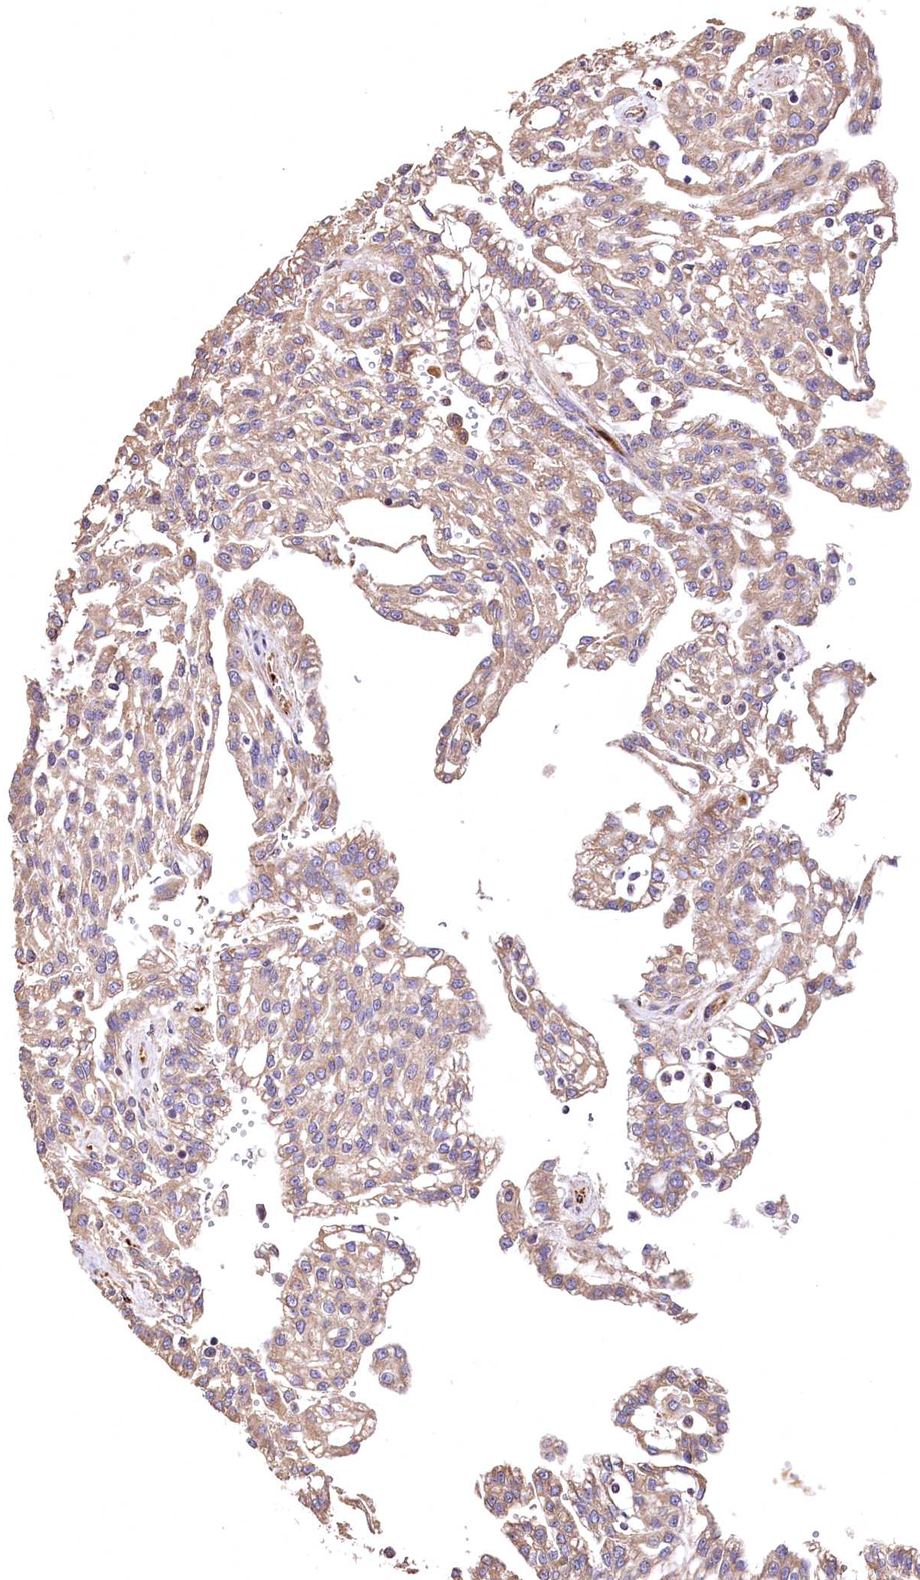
{"staining": {"intensity": "moderate", "quantity": ">75%", "location": "cytoplasmic/membranous"}, "tissue": "renal cancer", "cell_type": "Tumor cells", "image_type": "cancer", "snomed": [{"axis": "morphology", "description": "Adenocarcinoma, NOS"}, {"axis": "topography", "description": "Kidney"}], "caption": "A medium amount of moderate cytoplasmic/membranous expression is identified in approximately >75% of tumor cells in adenocarcinoma (renal) tissue. (Stains: DAB (3,3'-diaminobenzidine) in brown, nuclei in blue, Microscopy: brightfield microscopy at high magnification).", "gene": "RASSF1", "patient": {"sex": "male", "age": 63}}